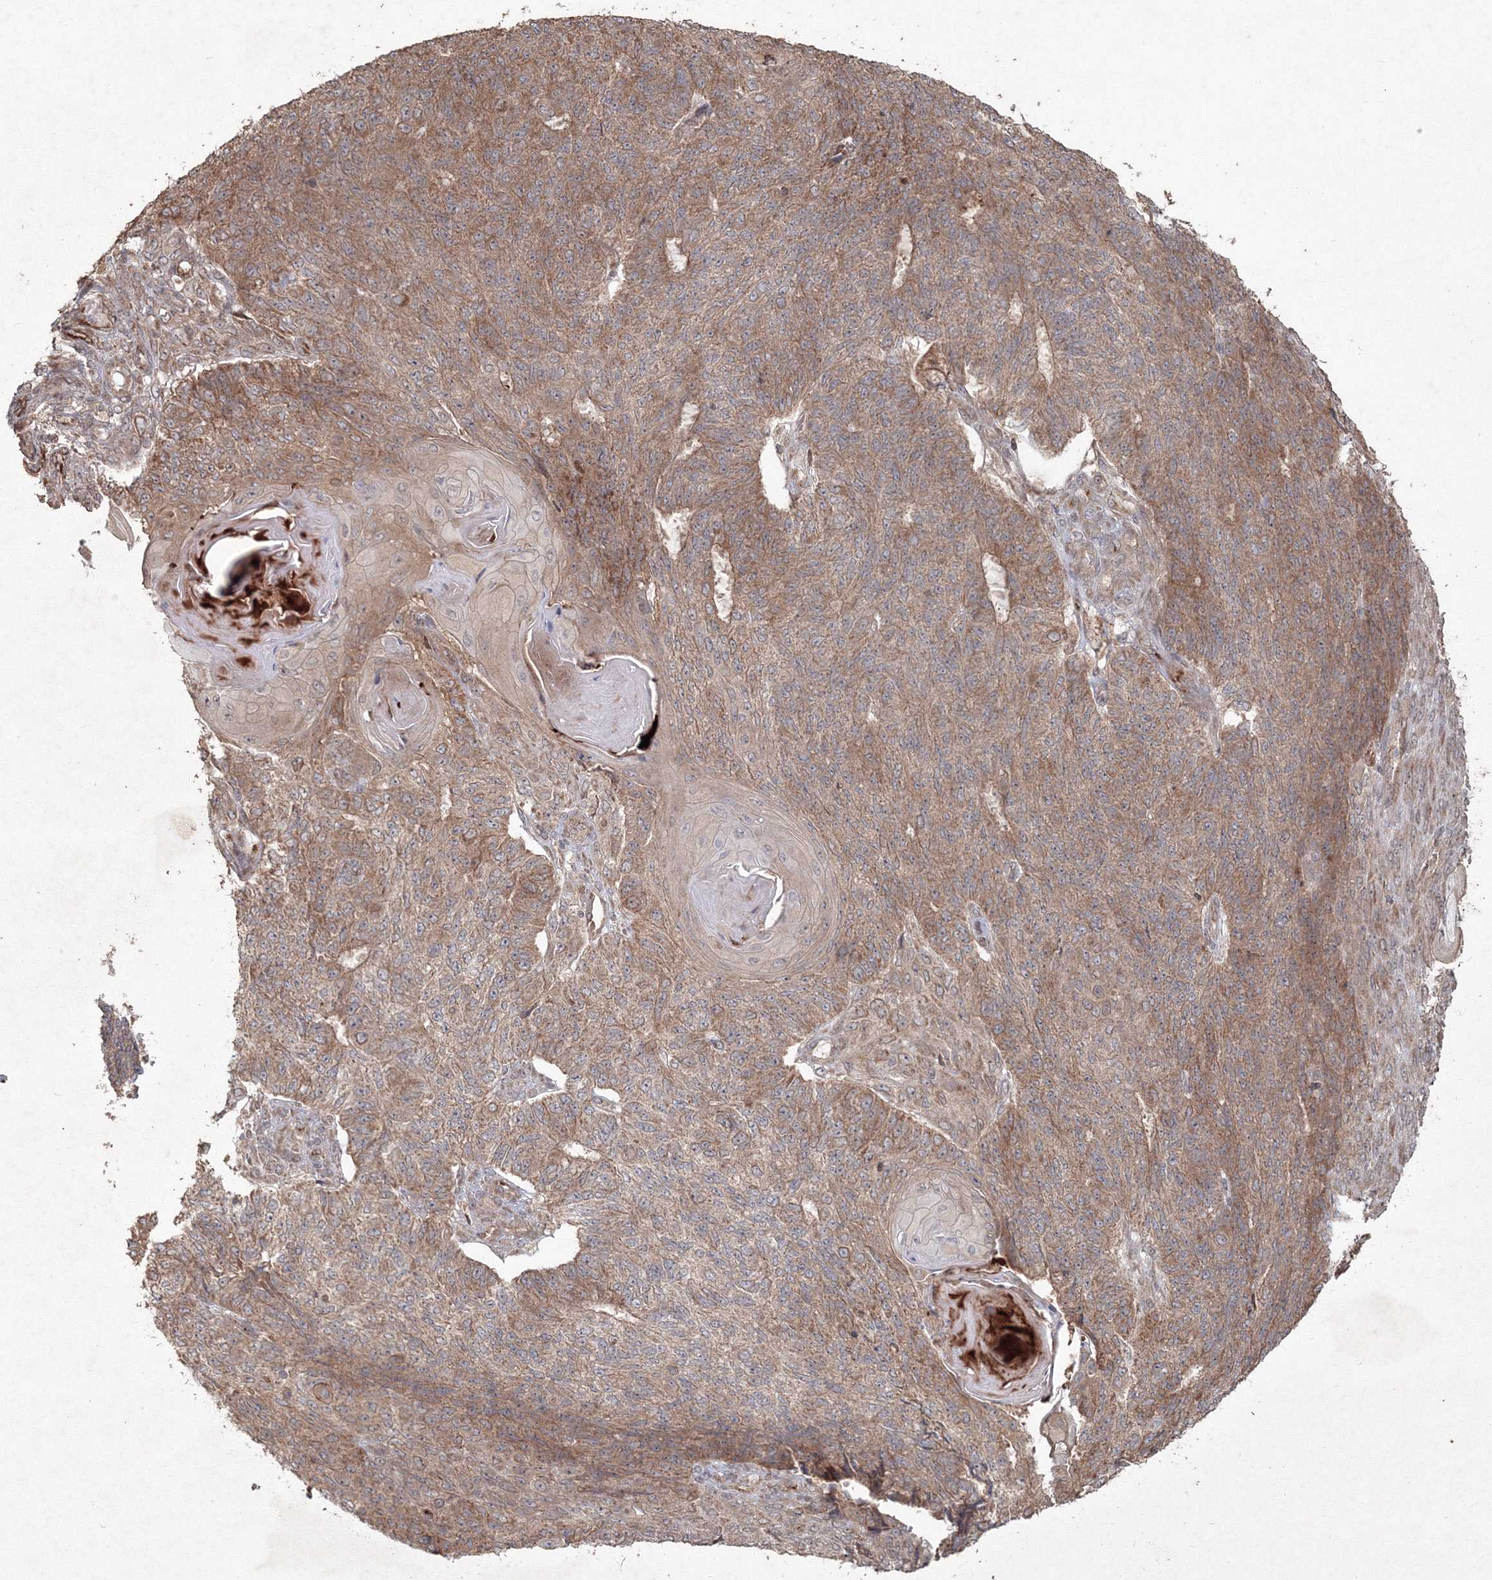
{"staining": {"intensity": "moderate", "quantity": ">75%", "location": "cytoplasmic/membranous"}, "tissue": "endometrial cancer", "cell_type": "Tumor cells", "image_type": "cancer", "snomed": [{"axis": "morphology", "description": "Adenocarcinoma, NOS"}, {"axis": "topography", "description": "Endometrium"}], "caption": "IHC histopathology image of neoplastic tissue: human endometrial adenocarcinoma stained using IHC reveals medium levels of moderate protein expression localized specifically in the cytoplasmic/membranous of tumor cells, appearing as a cytoplasmic/membranous brown color.", "gene": "ANAPC16", "patient": {"sex": "female", "age": 32}}